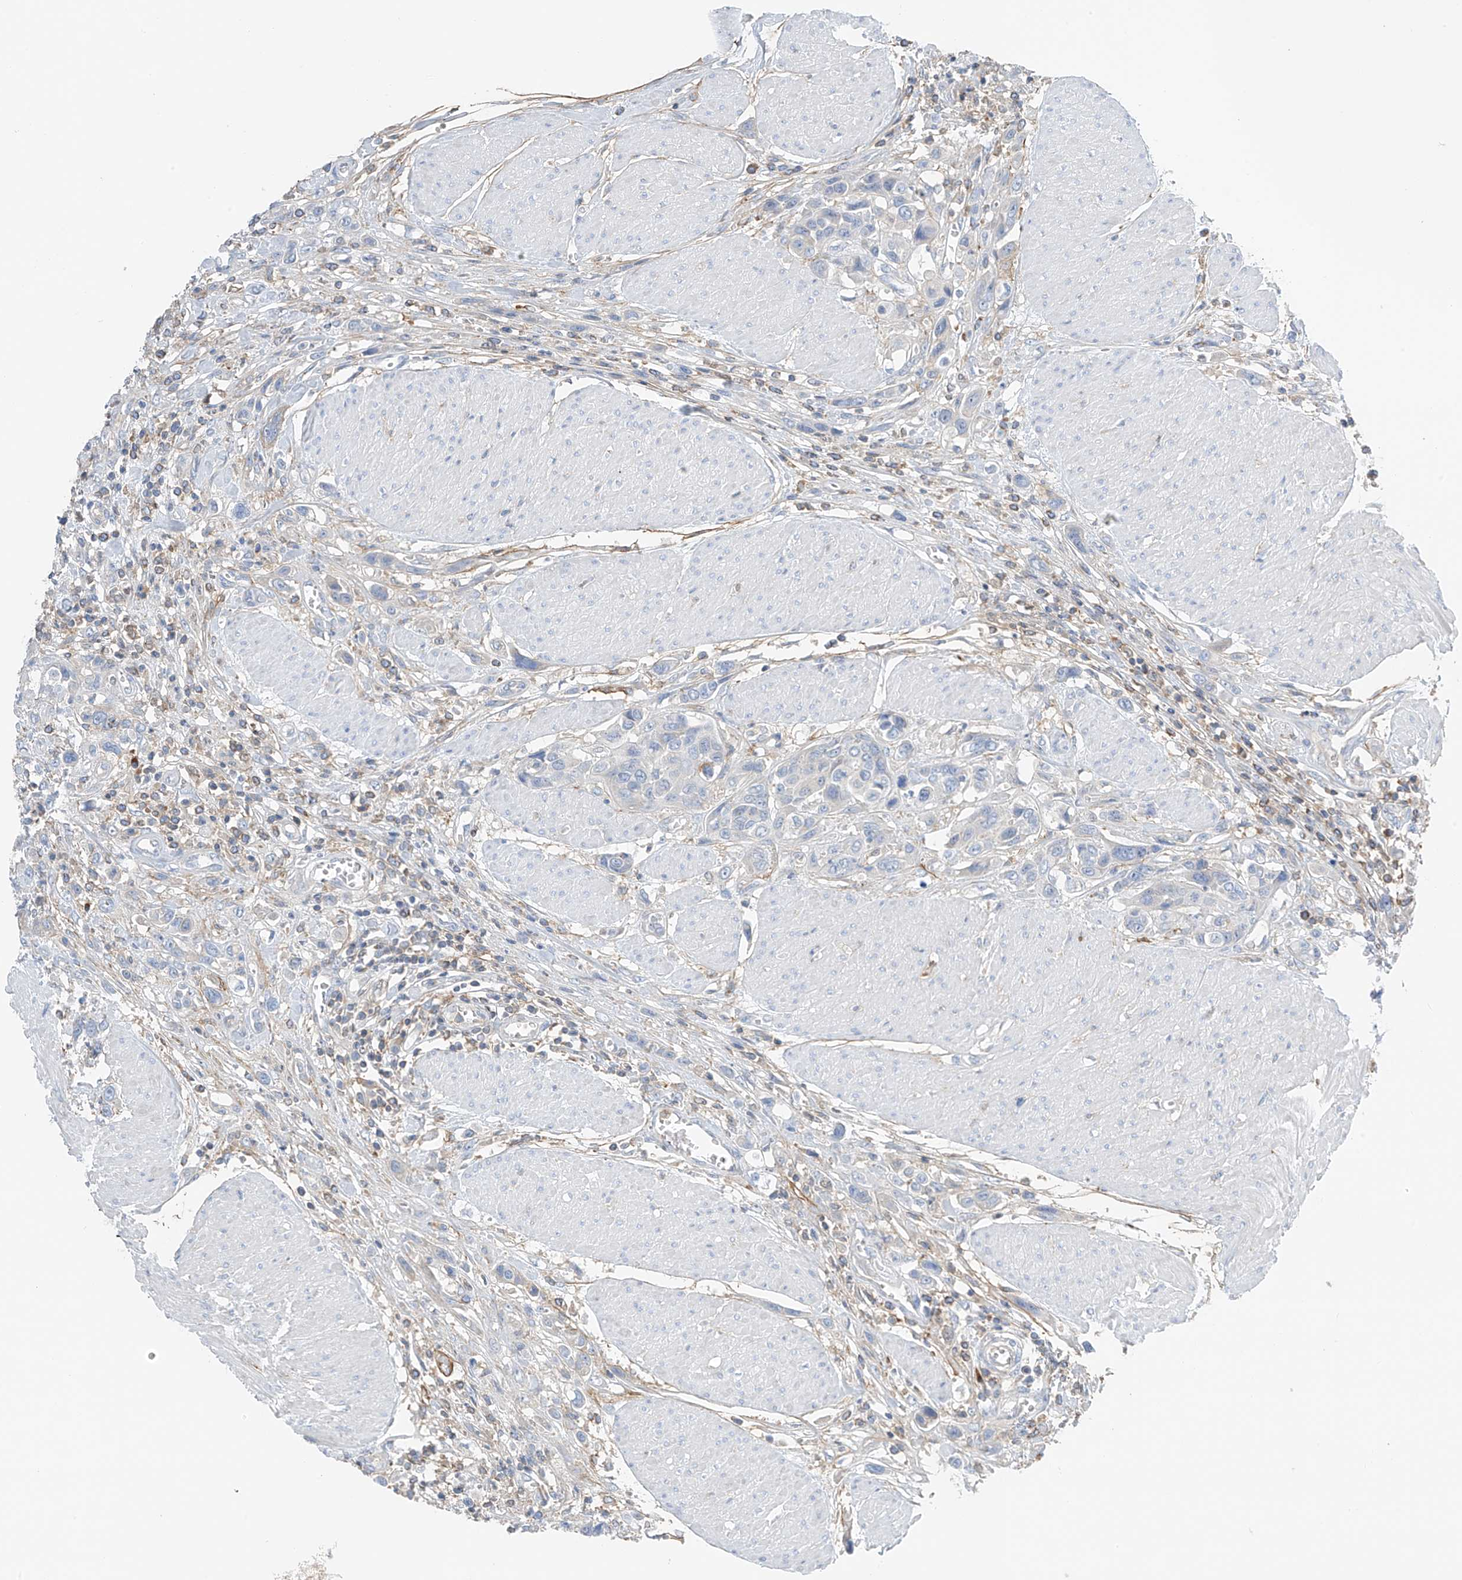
{"staining": {"intensity": "negative", "quantity": "none", "location": "none"}, "tissue": "urothelial cancer", "cell_type": "Tumor cells", "image_type": "cancer", "snomed": [{"axis": "morphology", "description": "Urothelial carcinoma, High grade"}, {"axis": "topography", "description": "Urinary bladder"}], "caption": "Tumor cells show no significant staining in high-grade urothelial carcinoma.", "gene": "NALCN", "patient": {"sex": "male", "age": 50}}